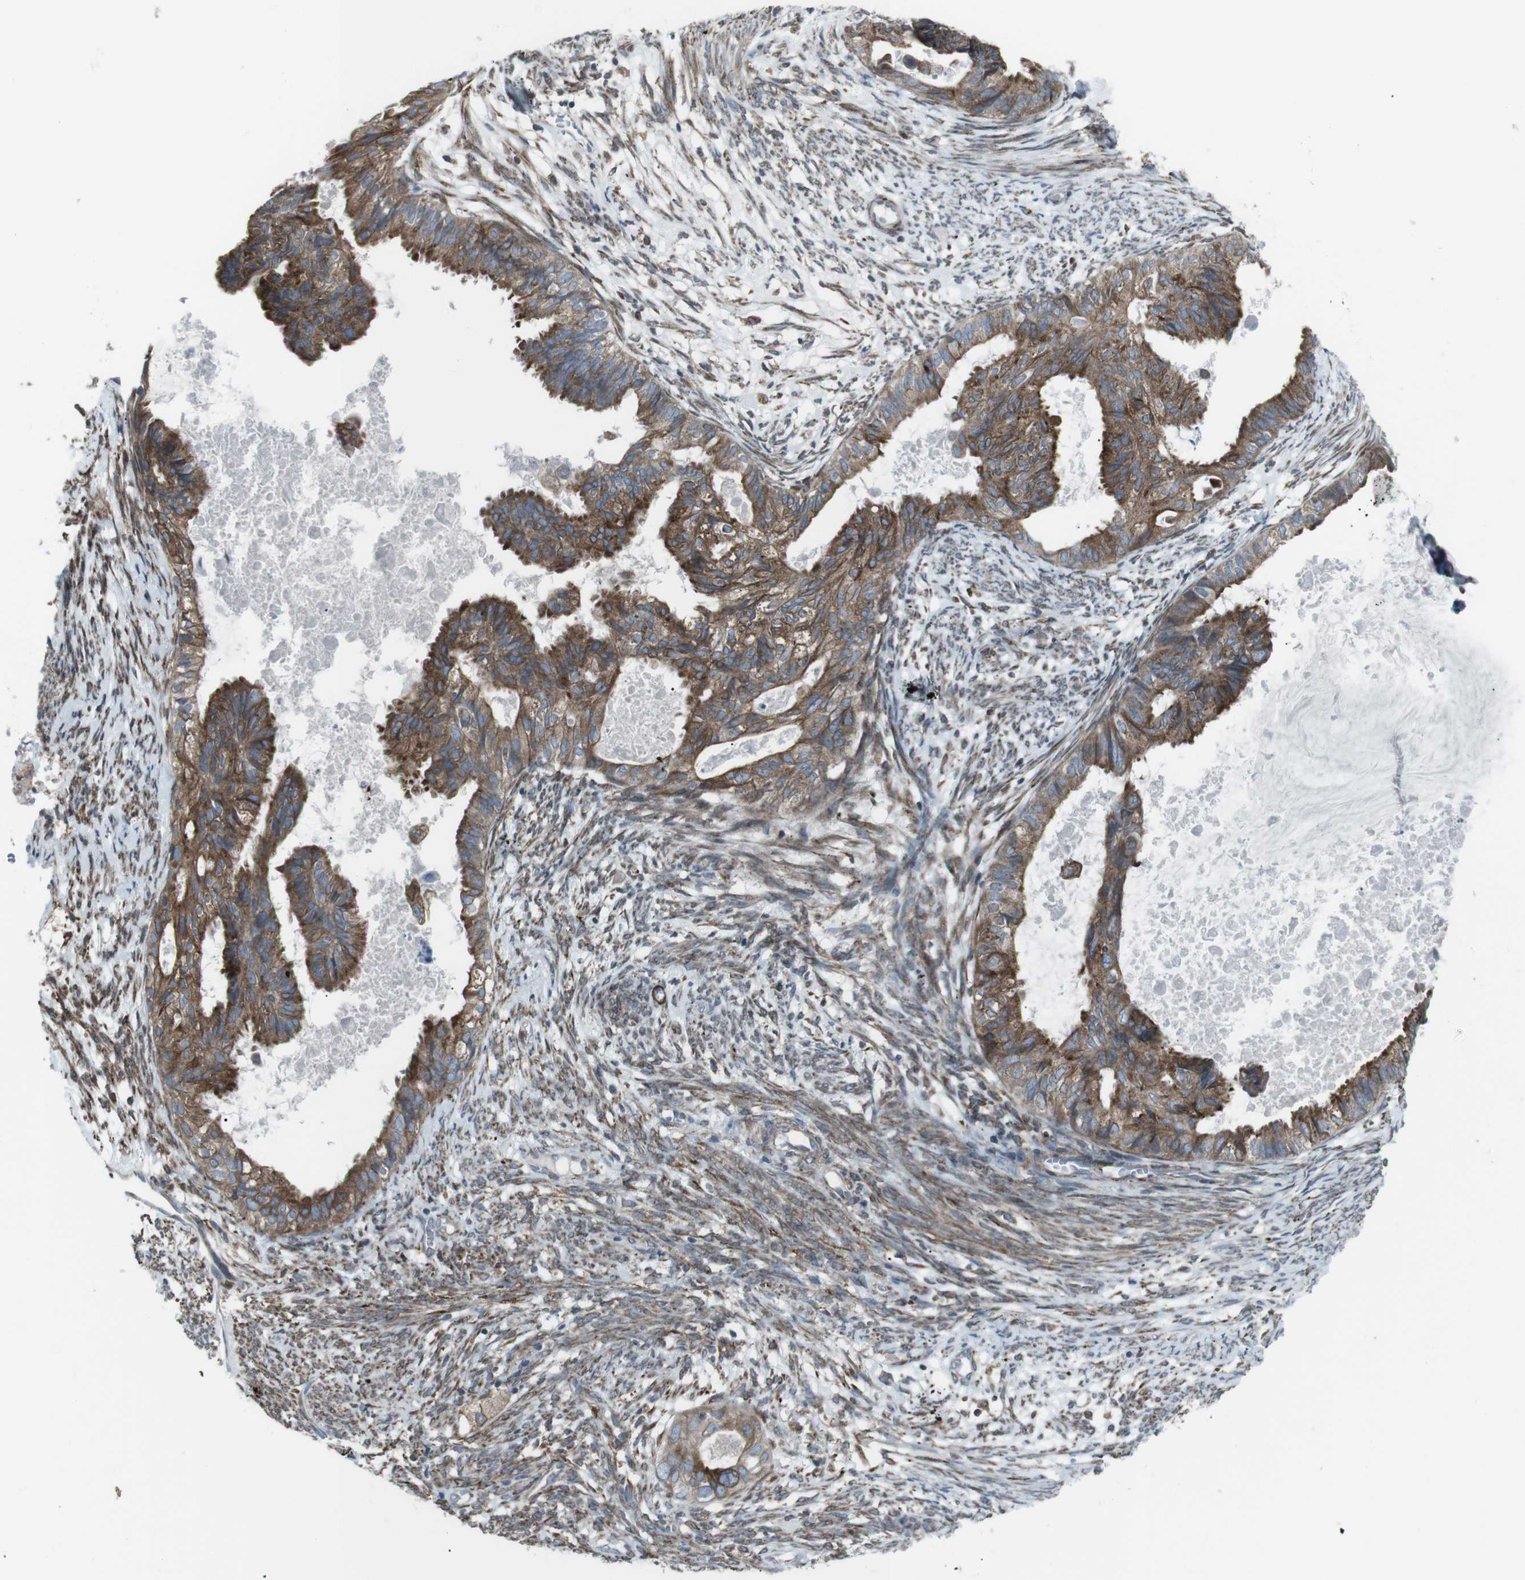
{"staining": {"intensity": "moderate", "quantity": ">75%", "location": "cytoplasmic/membranous"}, "tissue": "cervical cancer", "cell_type": "Tumor cells", "image_type": "cancer", "snomed": [{"axis": "morphology", "description": "Normal tissue, NOS"}, {"axis": "morphology", "description": "Adenocarcinoma, NOS"}, {"axis": "topography", "description": "Cervix"}, {"axis": "topography", "description": "Endometrium"}], "caption": "Immunohistochemical staining of cervical adenocarcinoma exhibits moderate cytoplasmic/membranous protein positivity in approximately >75% of tumor cells. Nuclei are stained in blue.", "gene": "LNPK", "patient": {"sex": "female", "age": 86}}